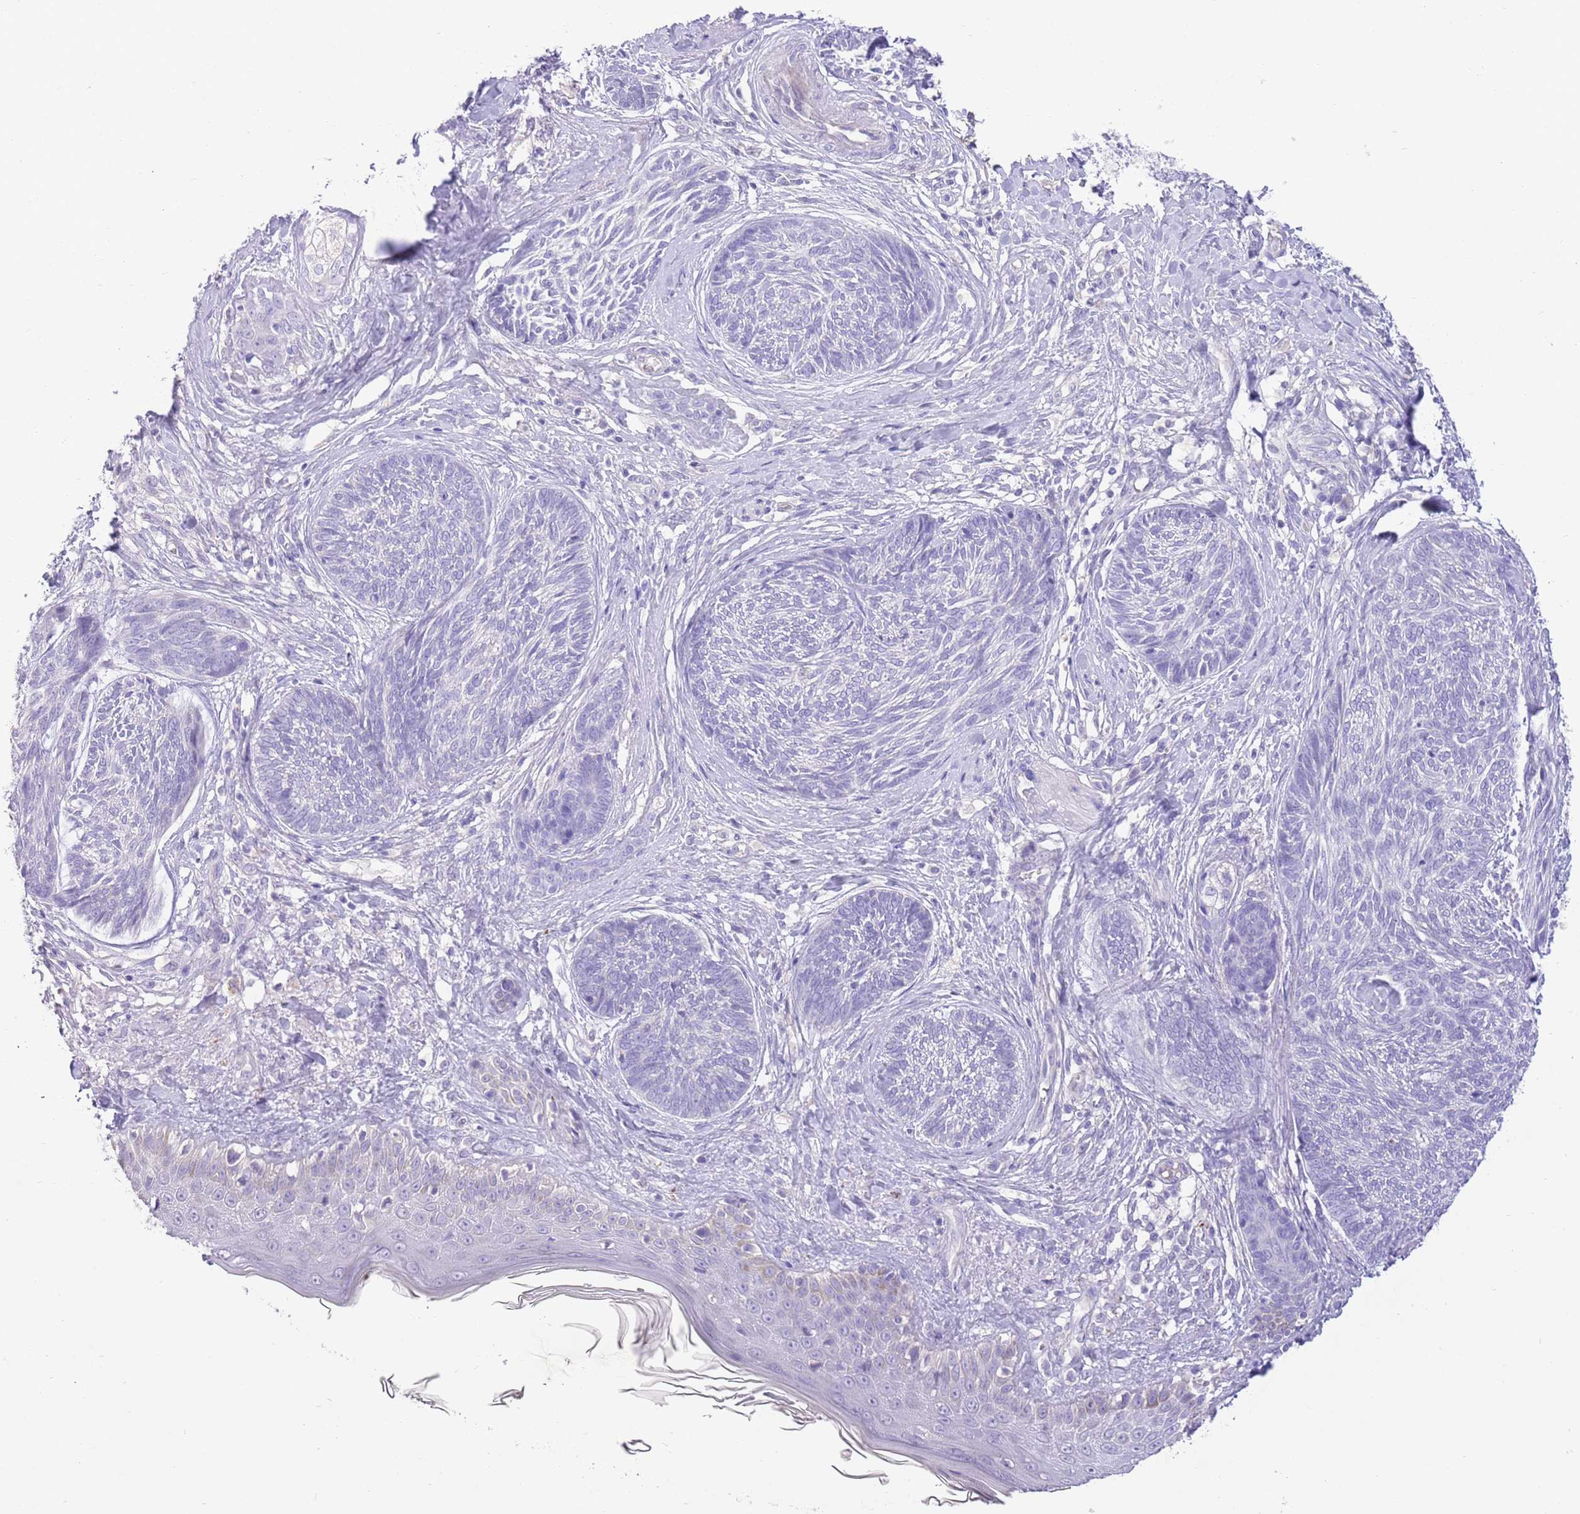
{"staining": {"intensity": "negative", "quantity": "none", "location": "none"}, "tissue": "skin cancer", "cell_type": "Tumor cells", "image_type": "cancer", "snomed": [{"axis": "morphology", "description": "Basal cell carcinoma"}, {"axis": "topography", "description": "Skin"}], "caption": "Tumor cells show no significant positivity in skin cancer.", "gene": "SFTPA1", "patient": {"sex": "male", "age": 73}}